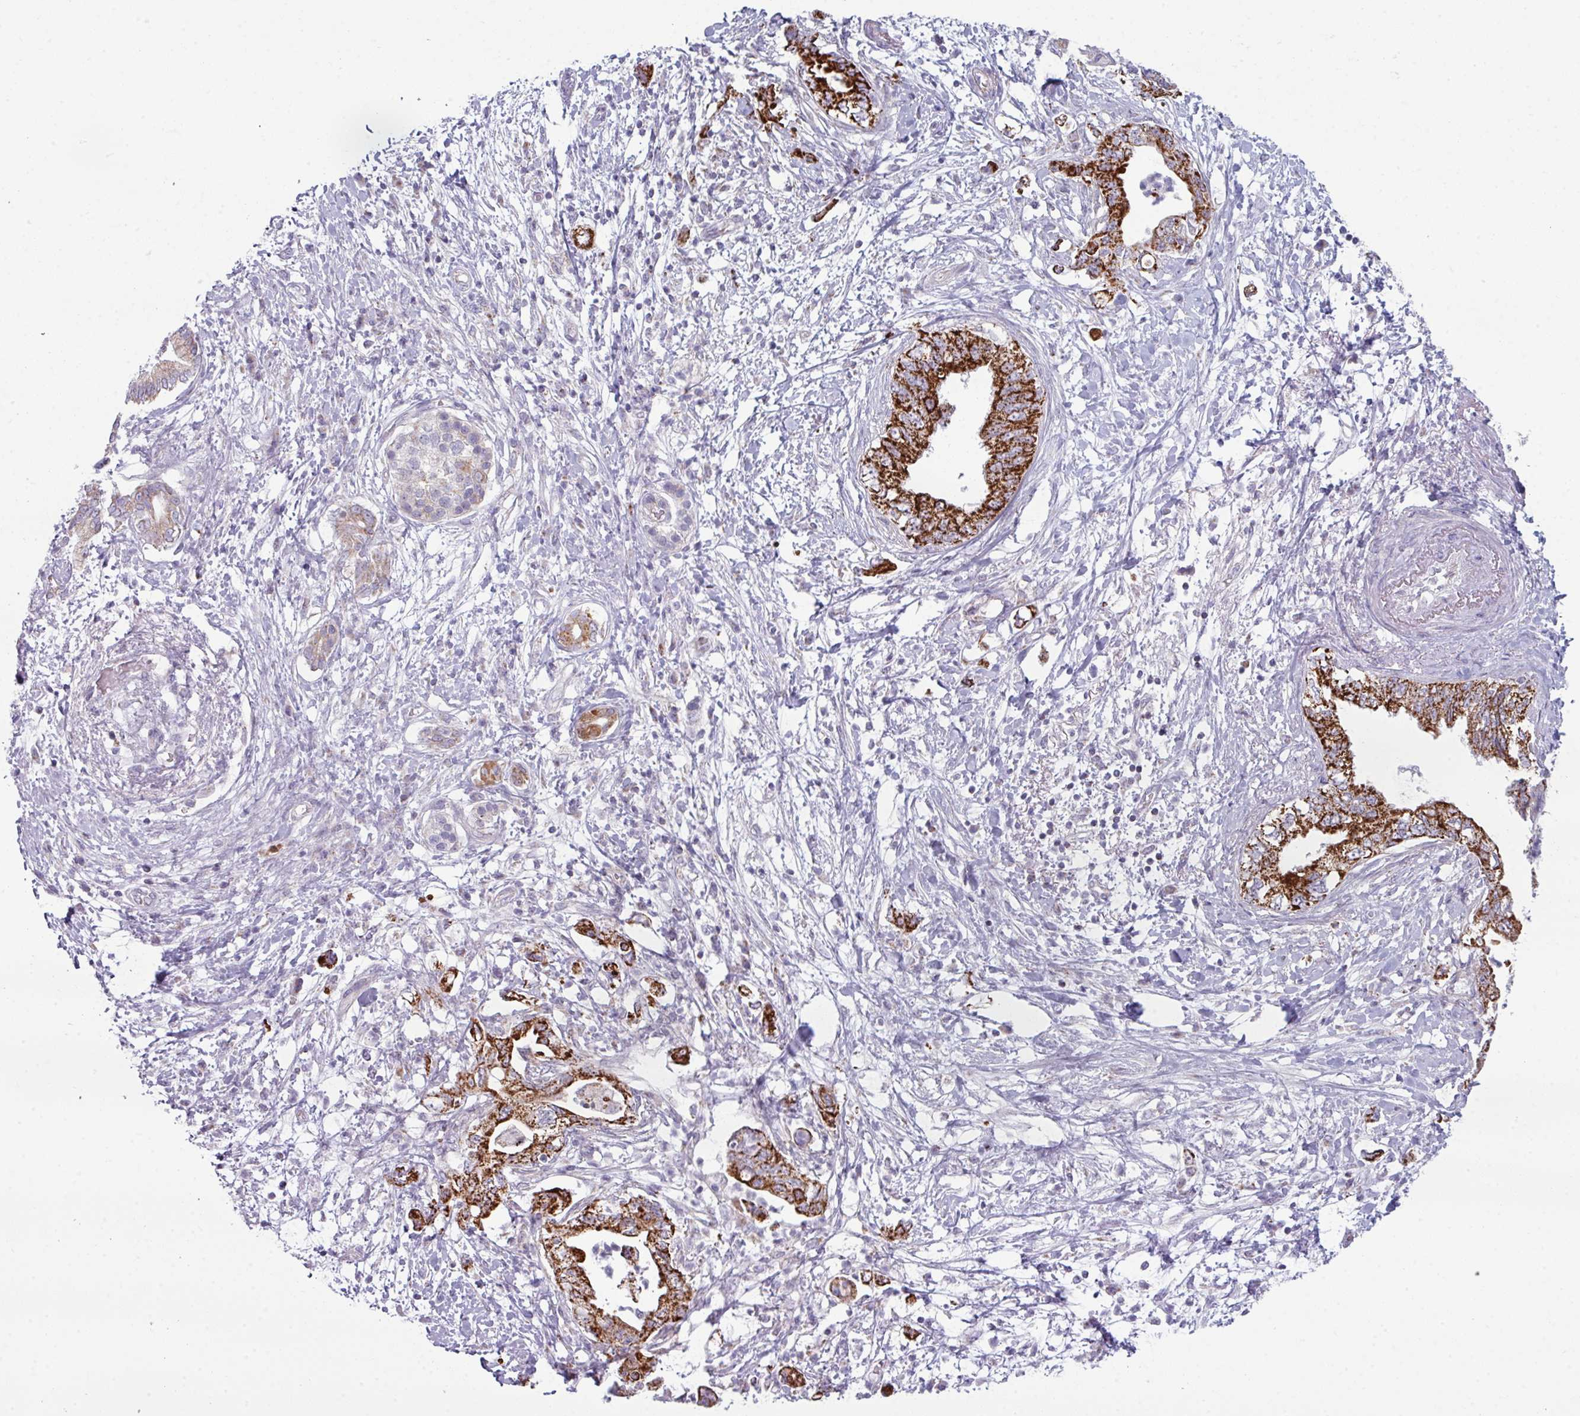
{"staining": {"intensity": "strong", "quantity": ">75%", "location": "cytoplasmic/membranous"}, "tissue": "pancreatic cancer", "cell_type": "Tumor cells", "image_type": "cancer", "snomed": [{"axis": "morphology", "description": "Adenocarcinoma, NOS"}, {"axis": "topography", "description": "Pancreas"}], "caption": "Pancreatic adenocarcinoma stained with DAB immunohistochemistry (IHC) displays high levels of strong cytoplasmic/membranous expression in about >75% of tumor cells.", "gene": "ZNF615", "patient": {"sex": "female", "age": 73}}